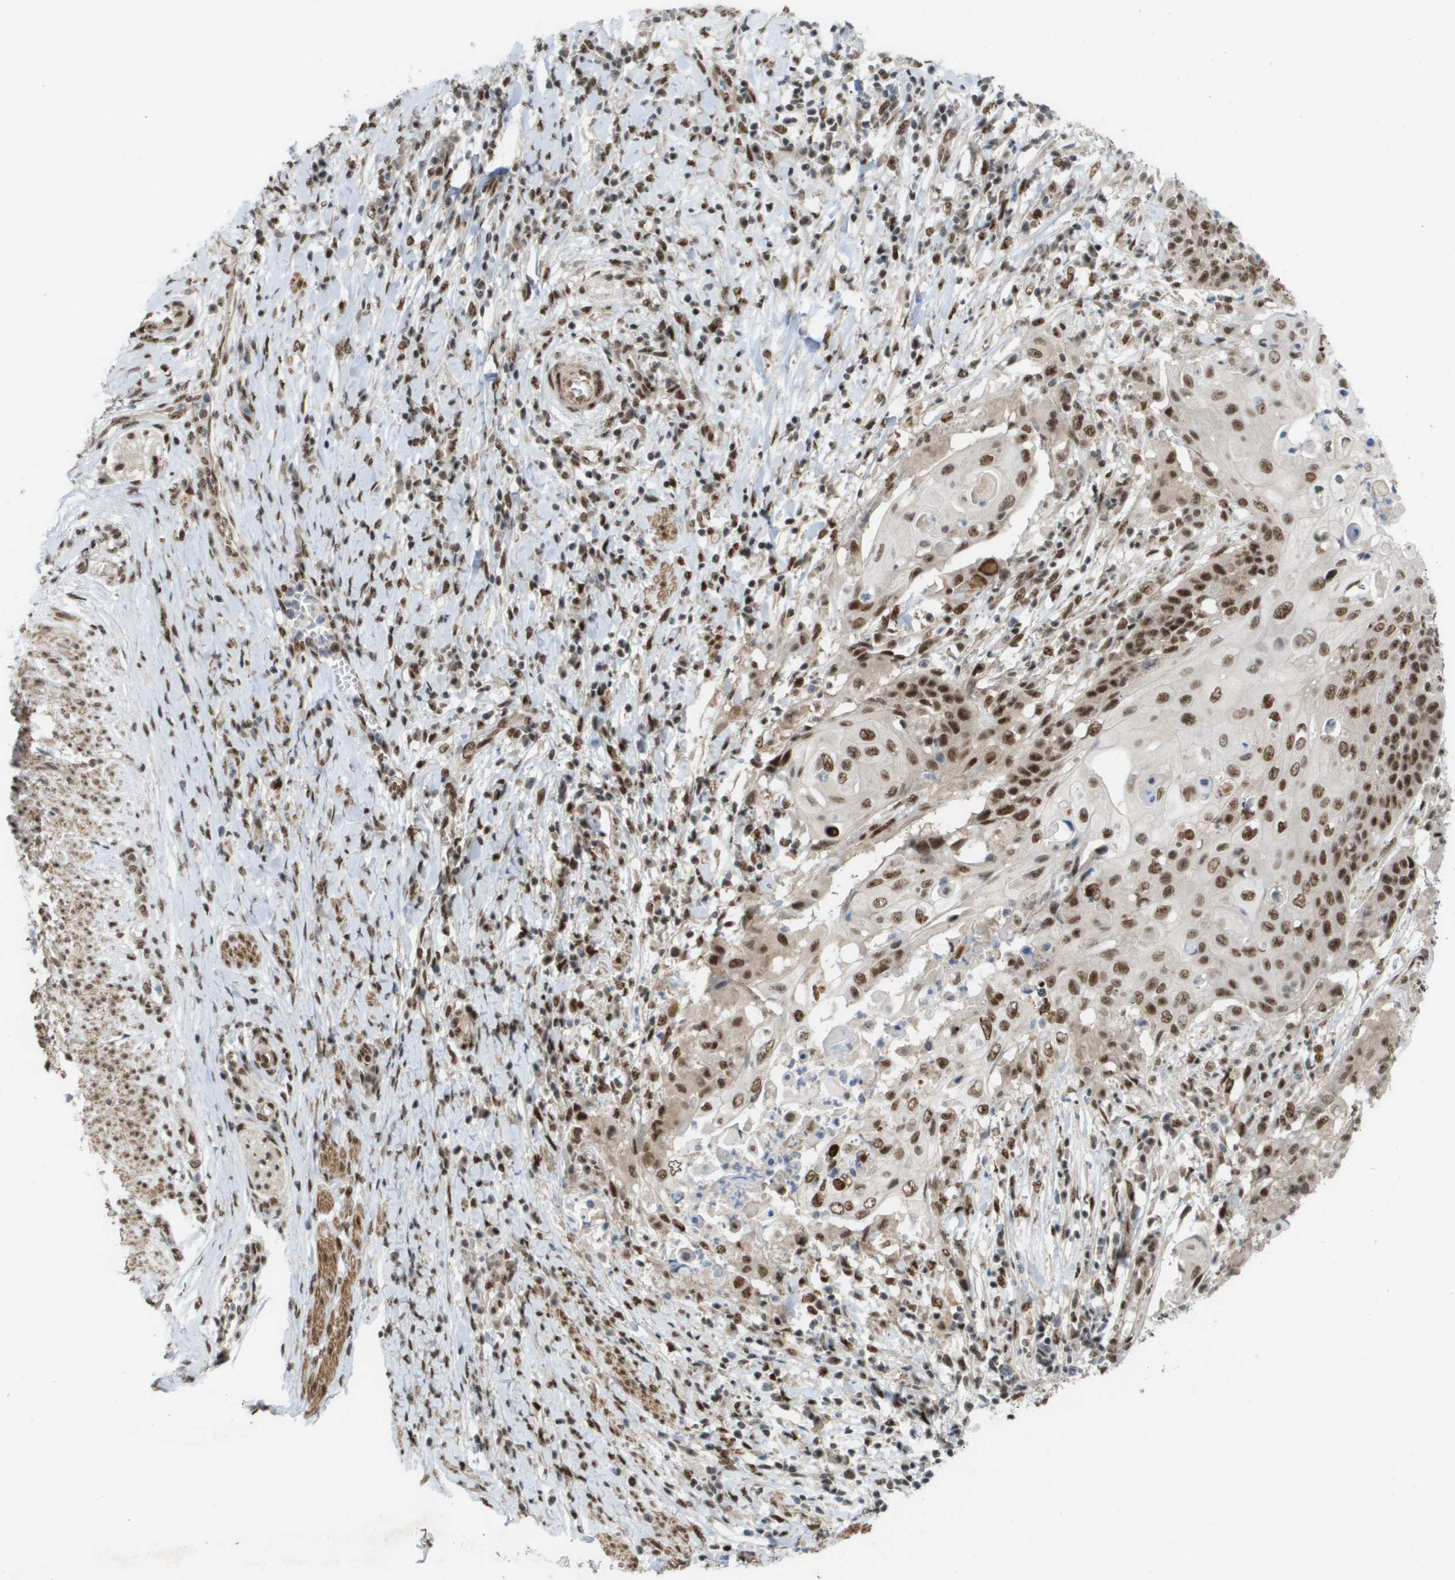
{"staining": {"intensity": "strong", "quantity": ">75%", "location": "nuclear"}, "tissue": "cervical cancer", "cell_type": "Tumor cells", "image_type": "cancer", "snomed": [{"axis": "morphology", "description": "Squamous cell carcinoma, NOS"}, {"axis": "topography", "description": "Cervix"}], "caption": "This is a micrograph of immunohistochemistry (IHC) staining of cervical squamous cell carcinoma, which shows strong staining in the nuclear of tumor cells.", "gene": "CDT1", "patient": {"sex": "female", "age": 39}}